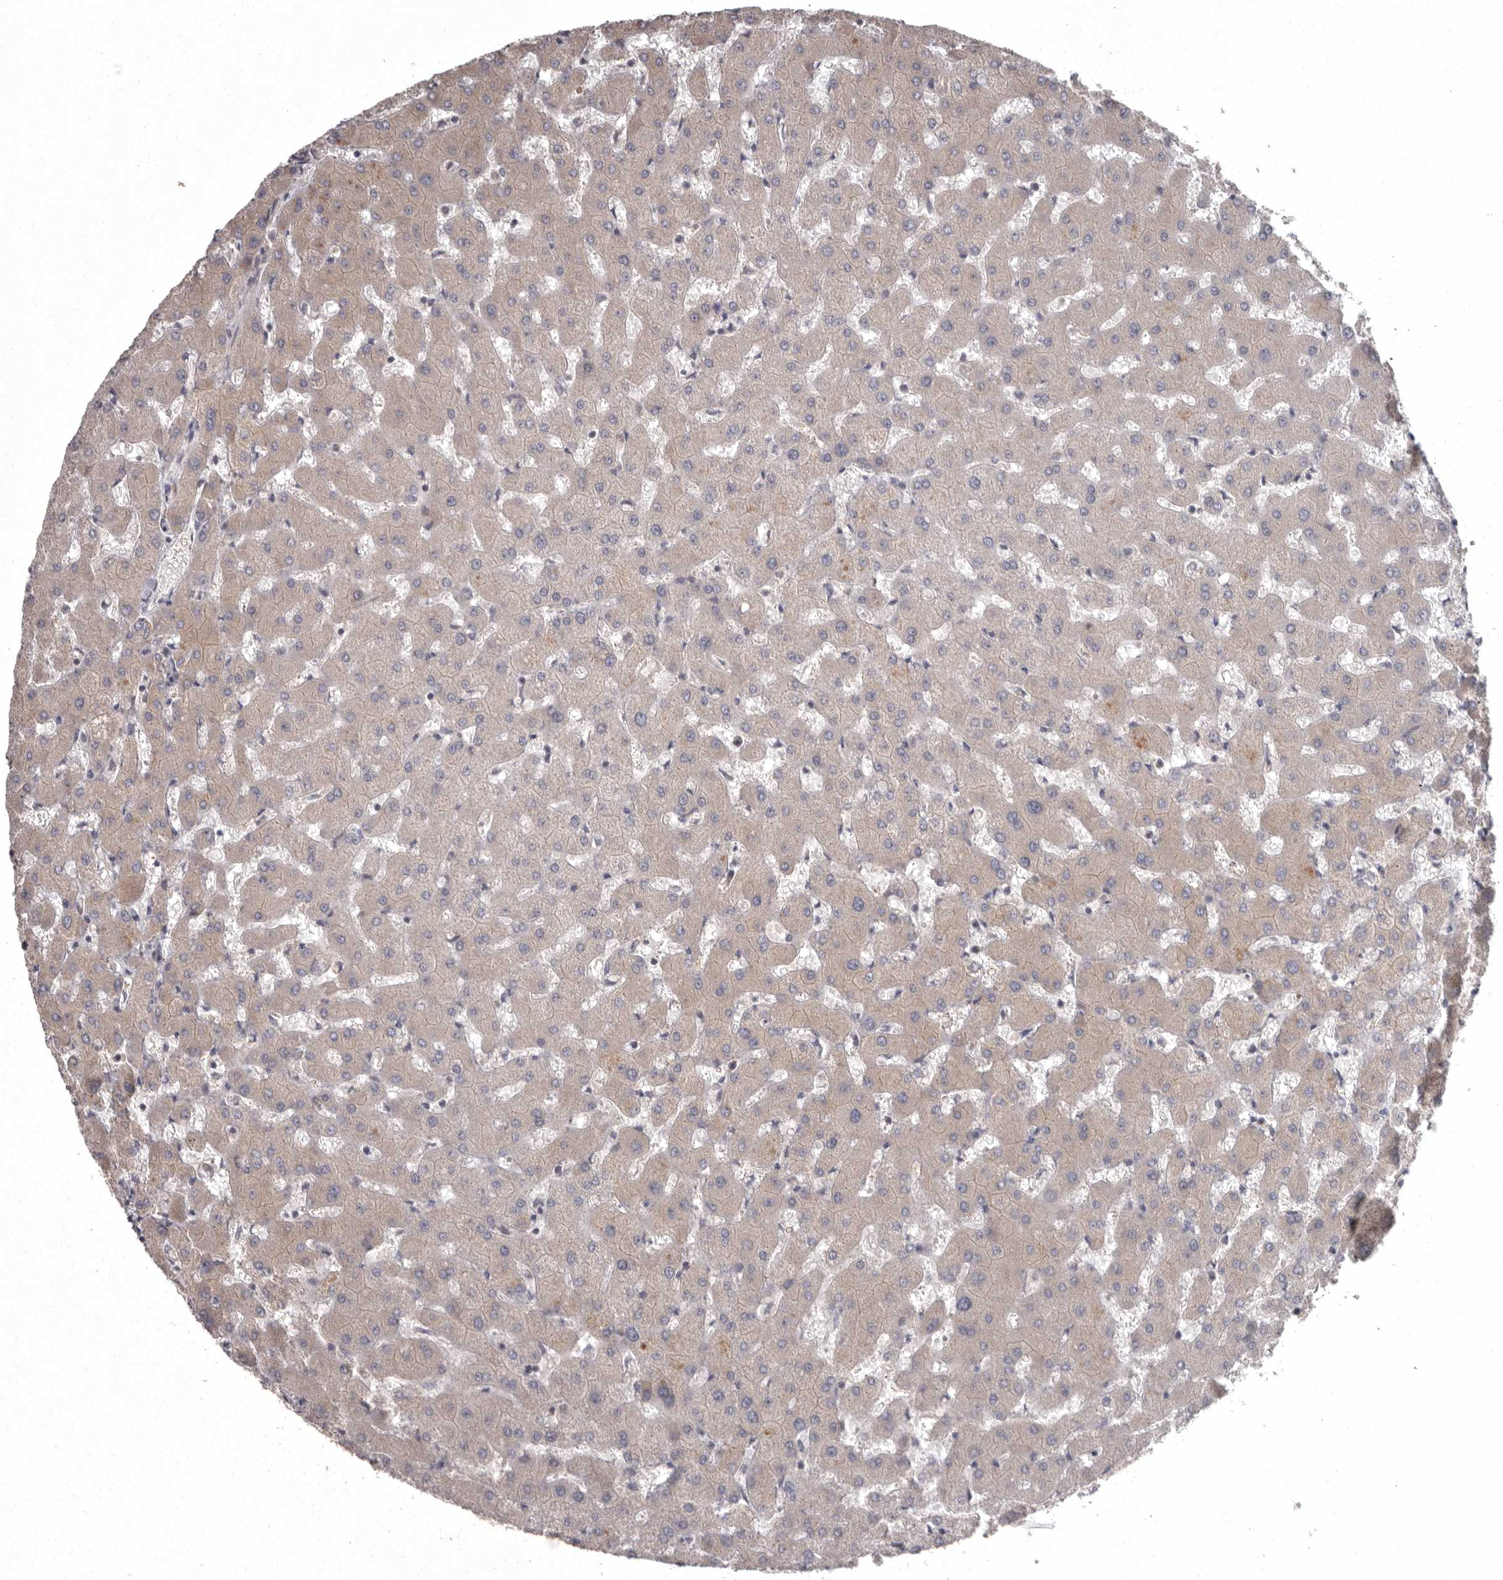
{"staining": {"intensity": "negative", "quantity": "none", "location": "none"}, "tissue": "liver", "cell_type": "Cholangiocytes", "image_type": "normal", "snomed": [{"axis": "morphology", "description": "Normal tissue, NOS"}, {"axis": "topography", "description": "Liver"}], "caption": "A high-resolution photomicrograph shows immunohistochemistry staining of benign liver, which exhibits no significant expression in cholangiocytes. (Brightfield microscopy of DAB IHC at high magnification).", "gene": "DARS1", "patient": {"sex": "female", "age": 63}}